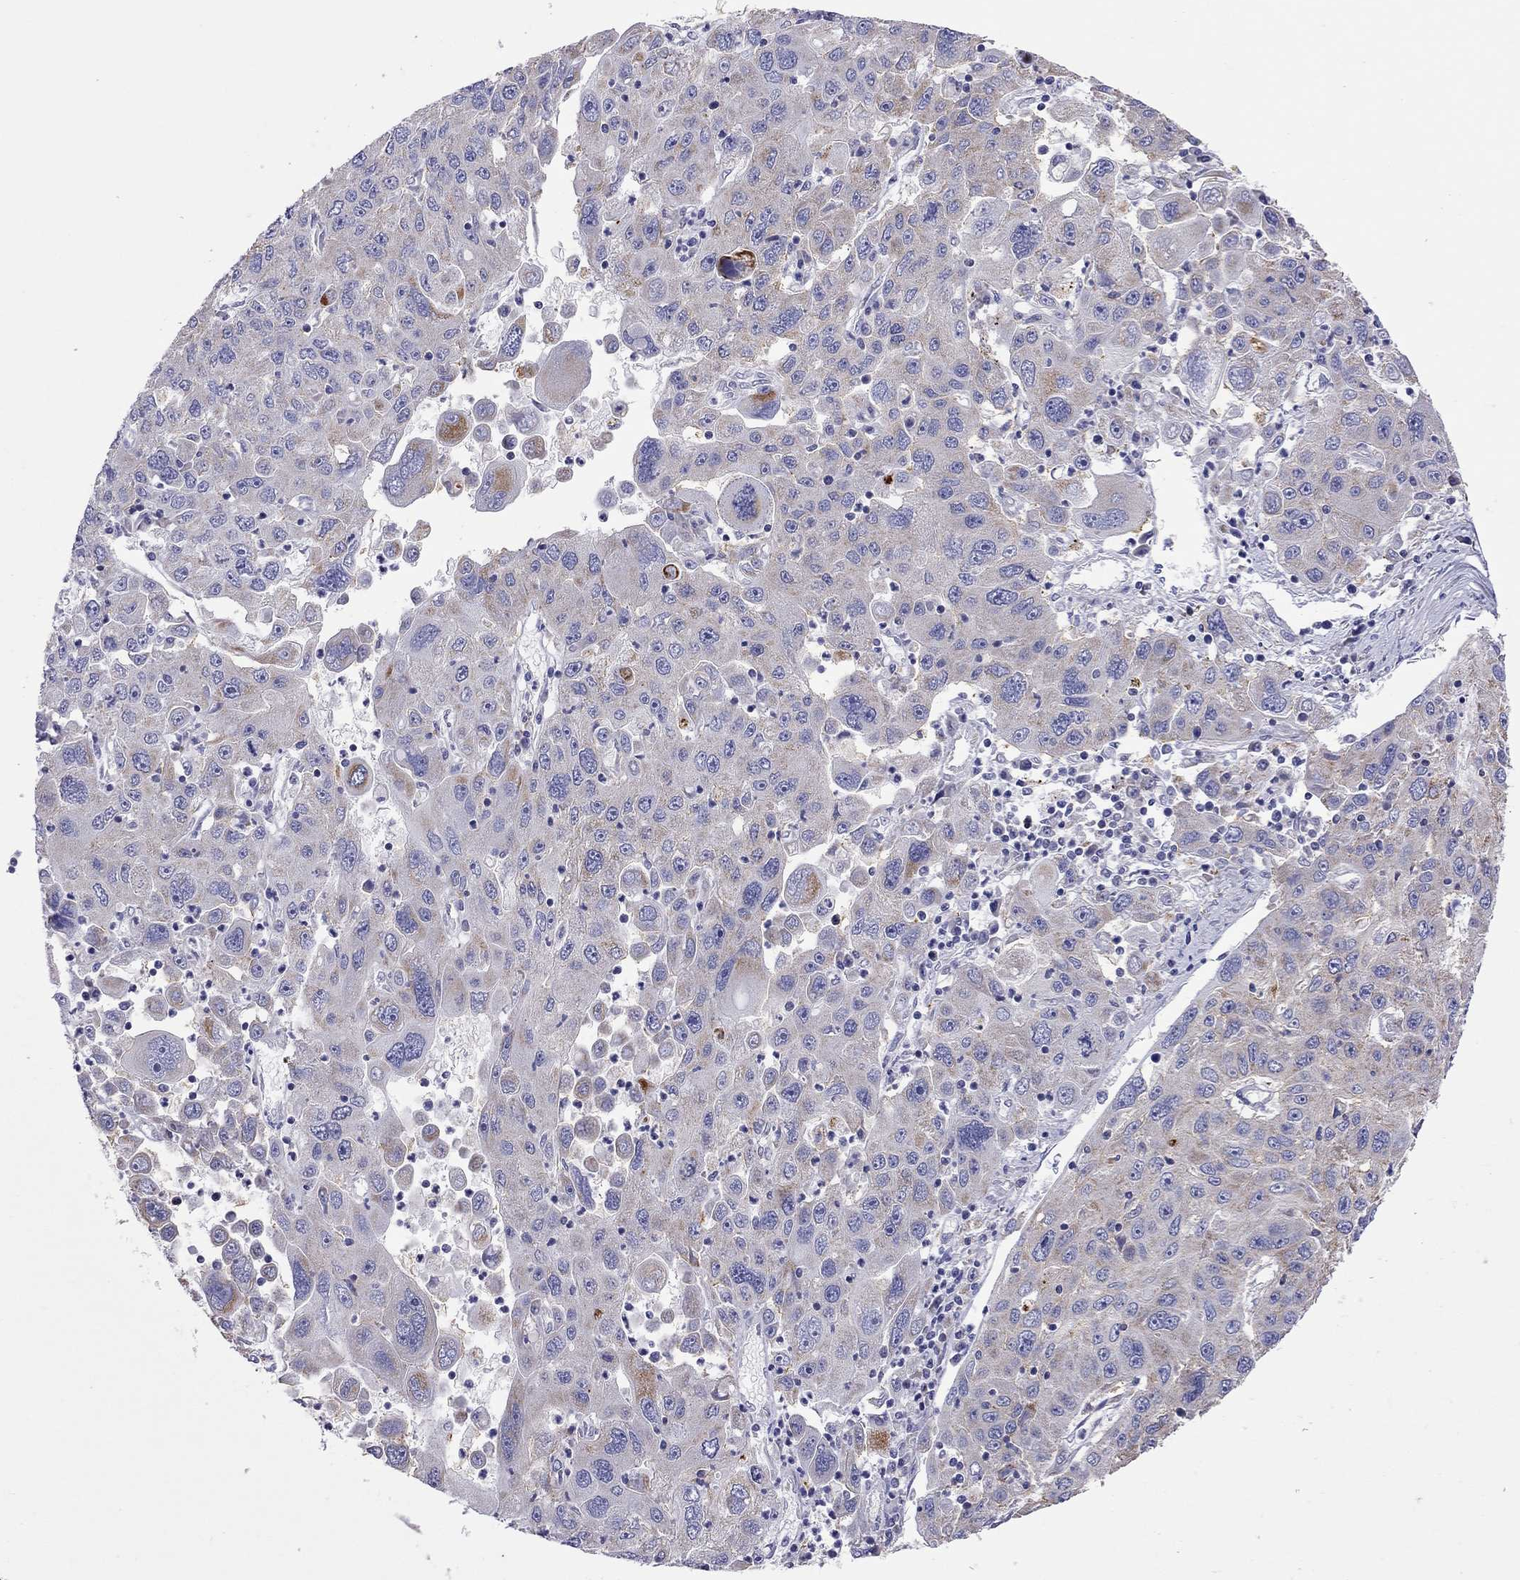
{"staining": {"intensity": "negative", "quantity": "none", "location": "none"}, "tissue": "stomach cancer", "cell_type": "Tumor cells", "image_type": "cancer", "snomed": [{"axis": "morphology", "description": "Adenocarcinoma, NOS"}, {"axis": "topography", "description": "Stomach"}], "caption": "There is no significant expression in tumor cells of stomach cancer.", "gene": "COL9A1", "patient": {"sex": "male", "age": 56}}